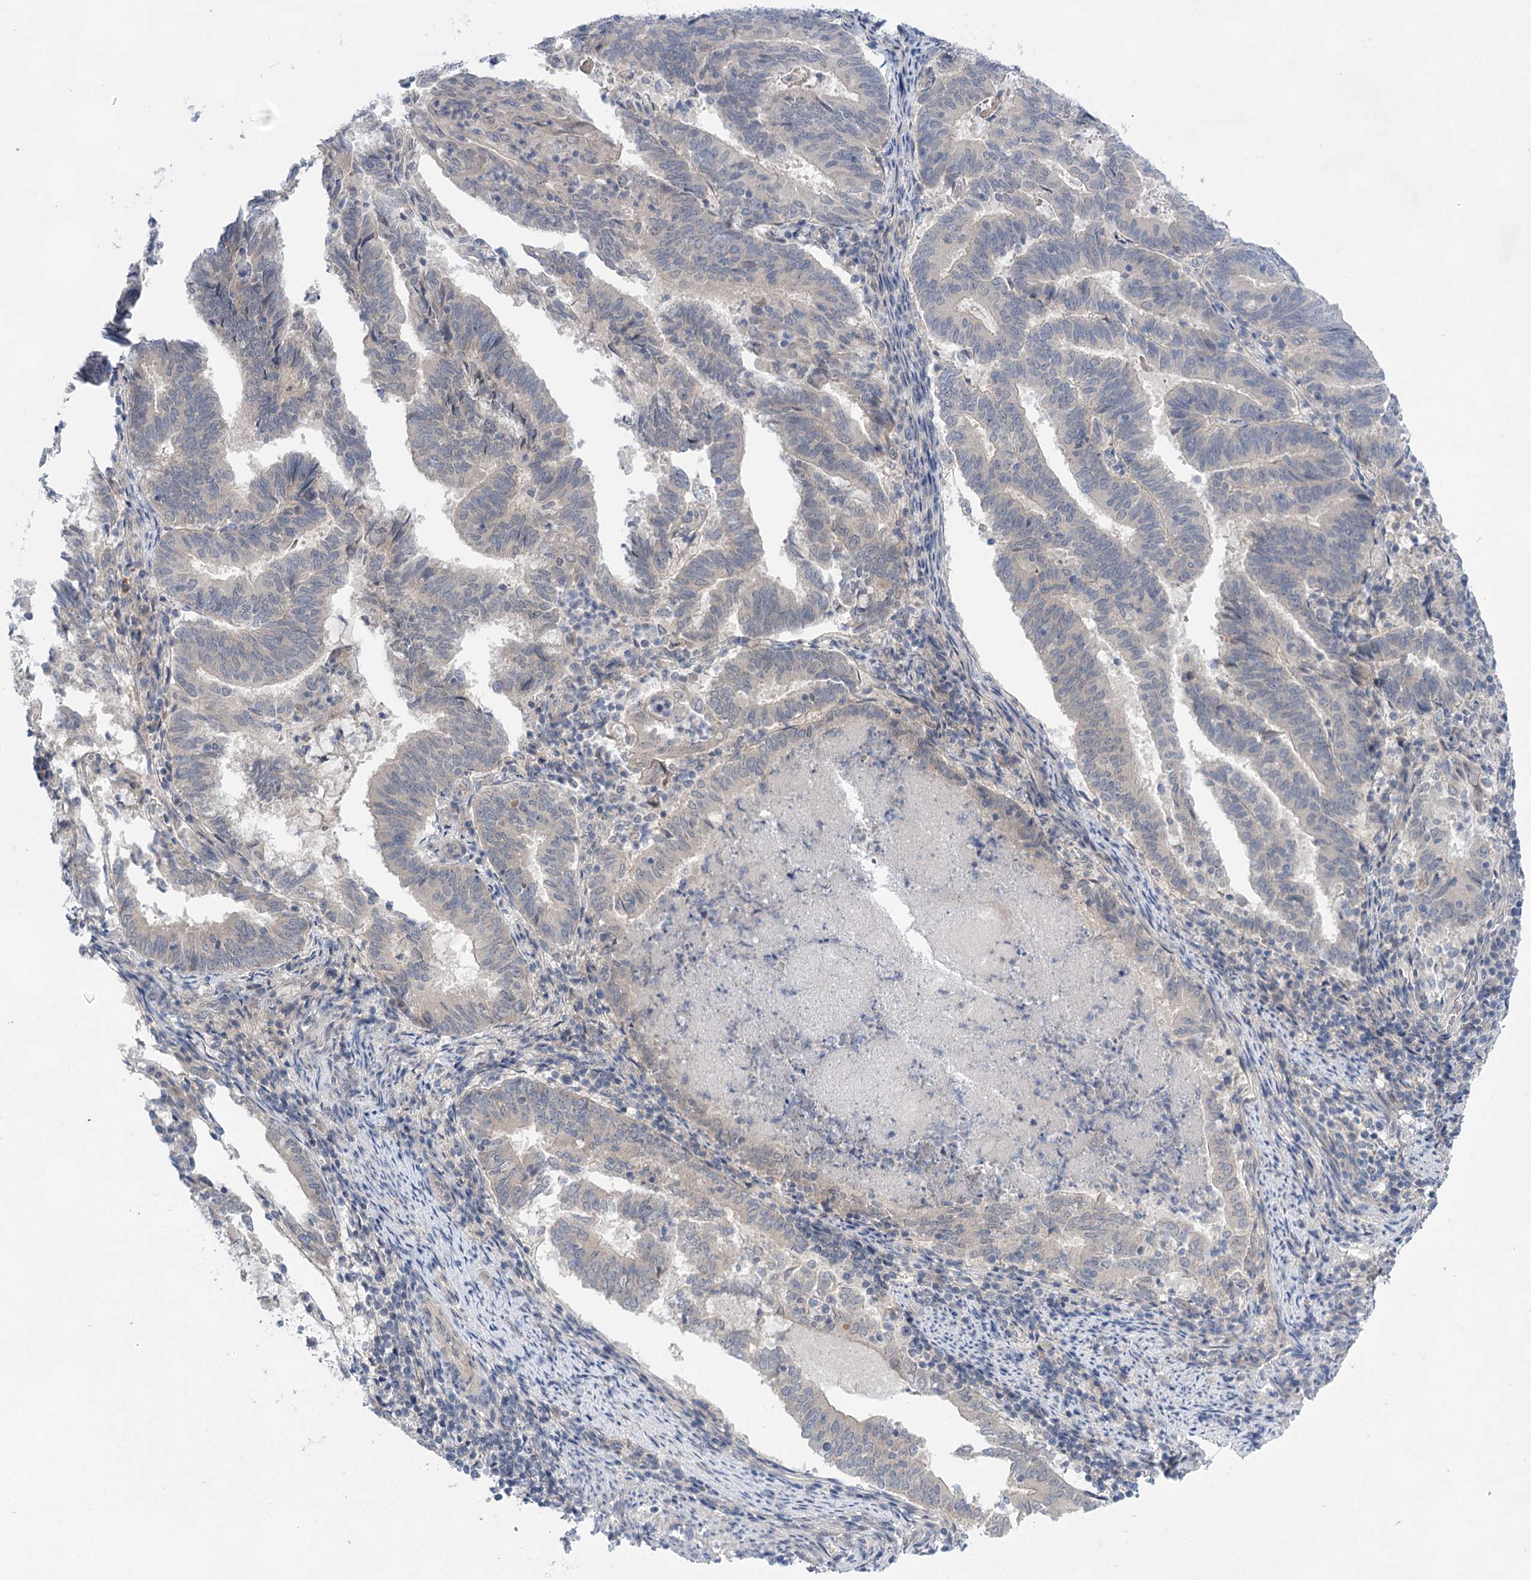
{"staining": {"intensity": "negative", "quantity": "none", "location": "none"}, "tissue": "endometrial cancer", "cell_type": "Tumor cells", "image_type": "cancer", "snomed": [{"axis": "morphology", "description": "Adenocarcinoma, NOS"}, {"axis": "topography", "description": "Endometrium"}], "caption": "Tumor cells show no significant protein expression in endometrial cancer.", "gene": "LALBA", "patient": {"sex": "female", "age": 80}}